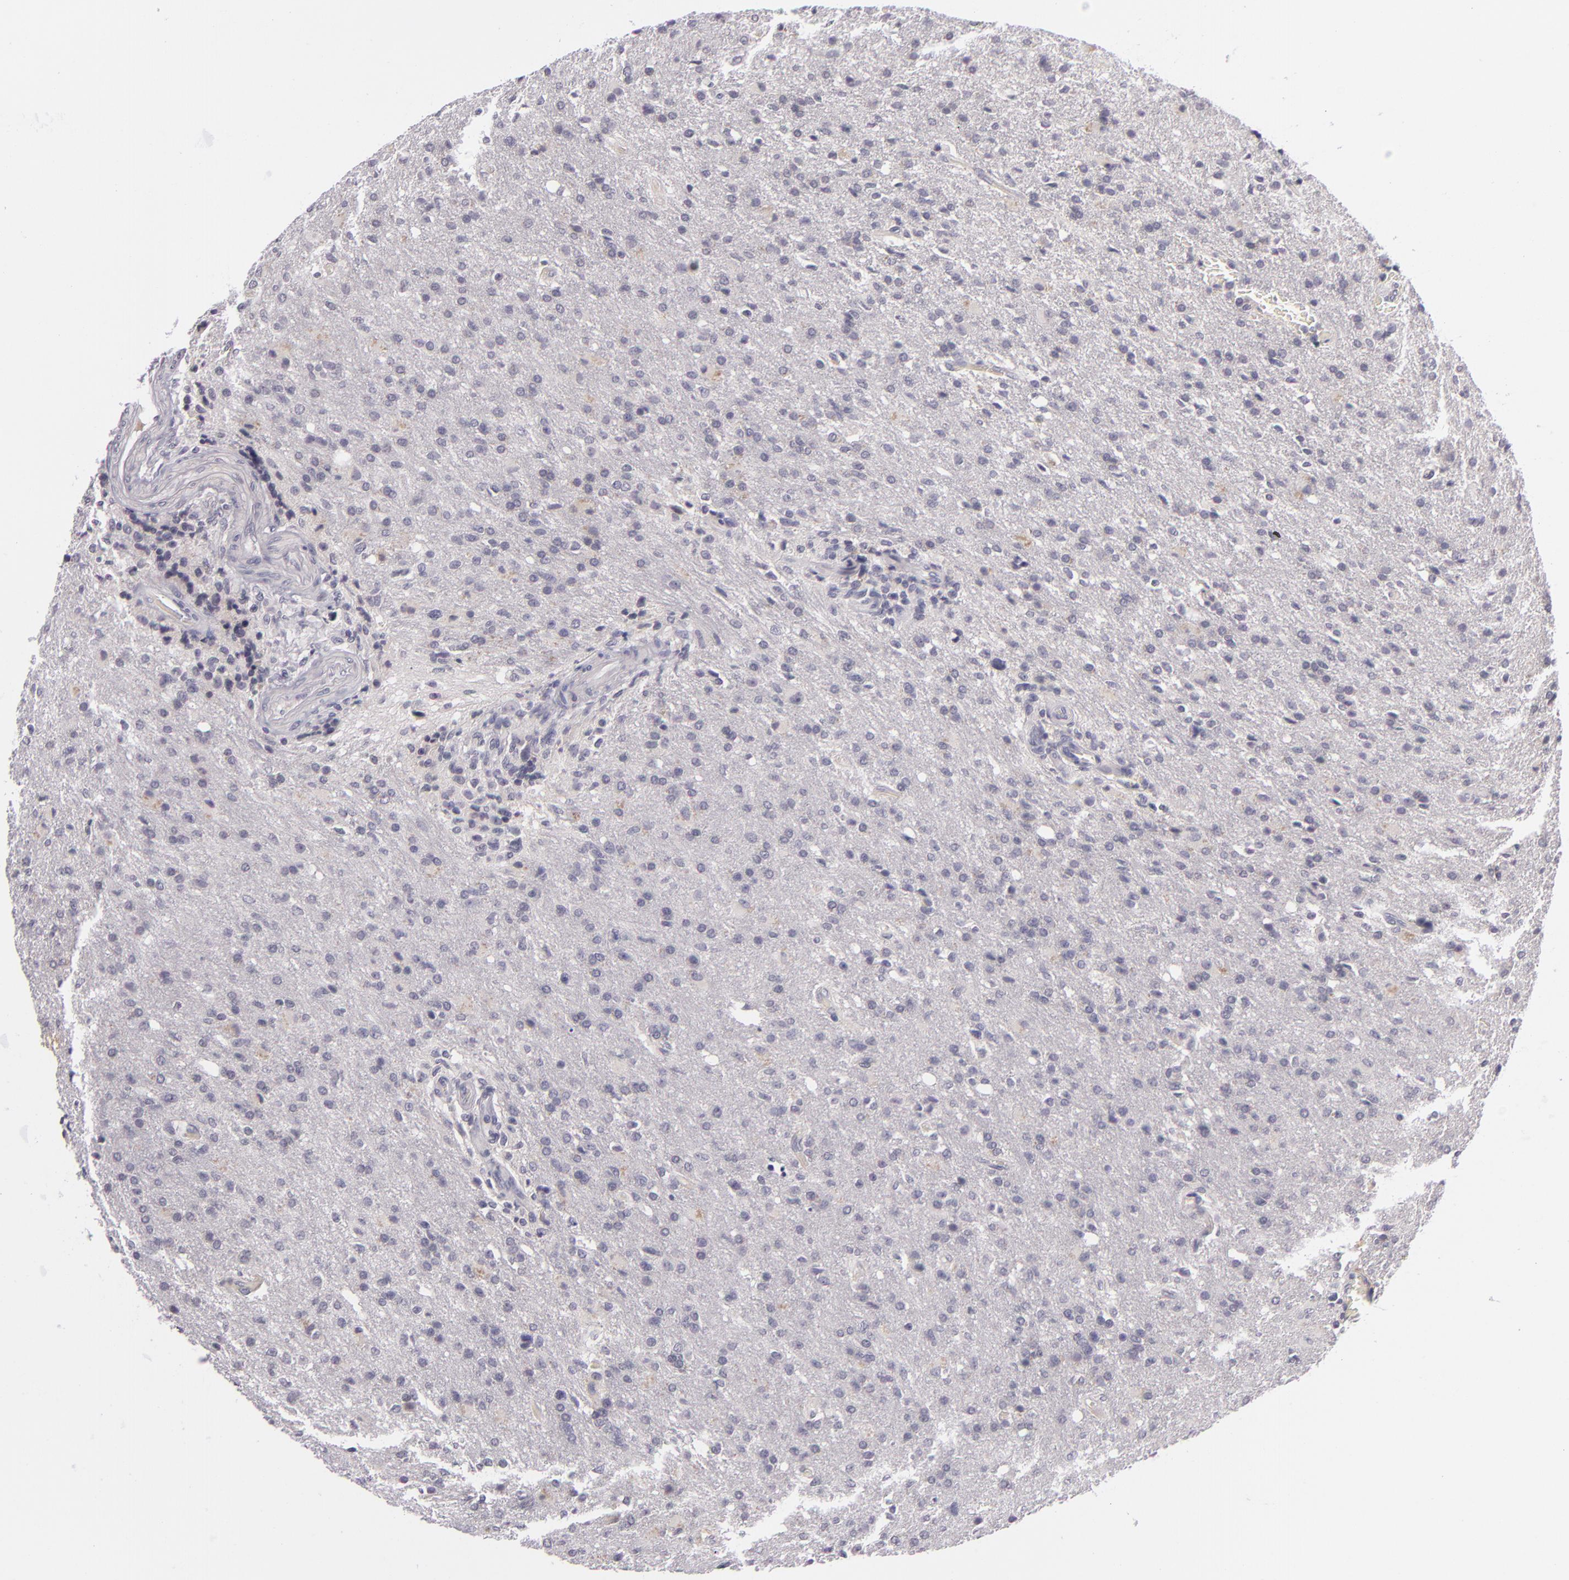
{"staining": {"intensity": "negative", "quantity": "none", "location": "none"}, "tissue": "glioma", "cell_type": "Tumor cells", "image_type": "cancer", "snomed": [{"axis": "morphology", "description": "Glioma, malignant, High grade"}, {"axis": "topography", "description": "Brain"}], "caption": "Immunohistochemical staining of human glioma reveals no significant positivity in tumor cells.", "gene": "DAG1", "patient": {"sex": "male", "age": 68}}